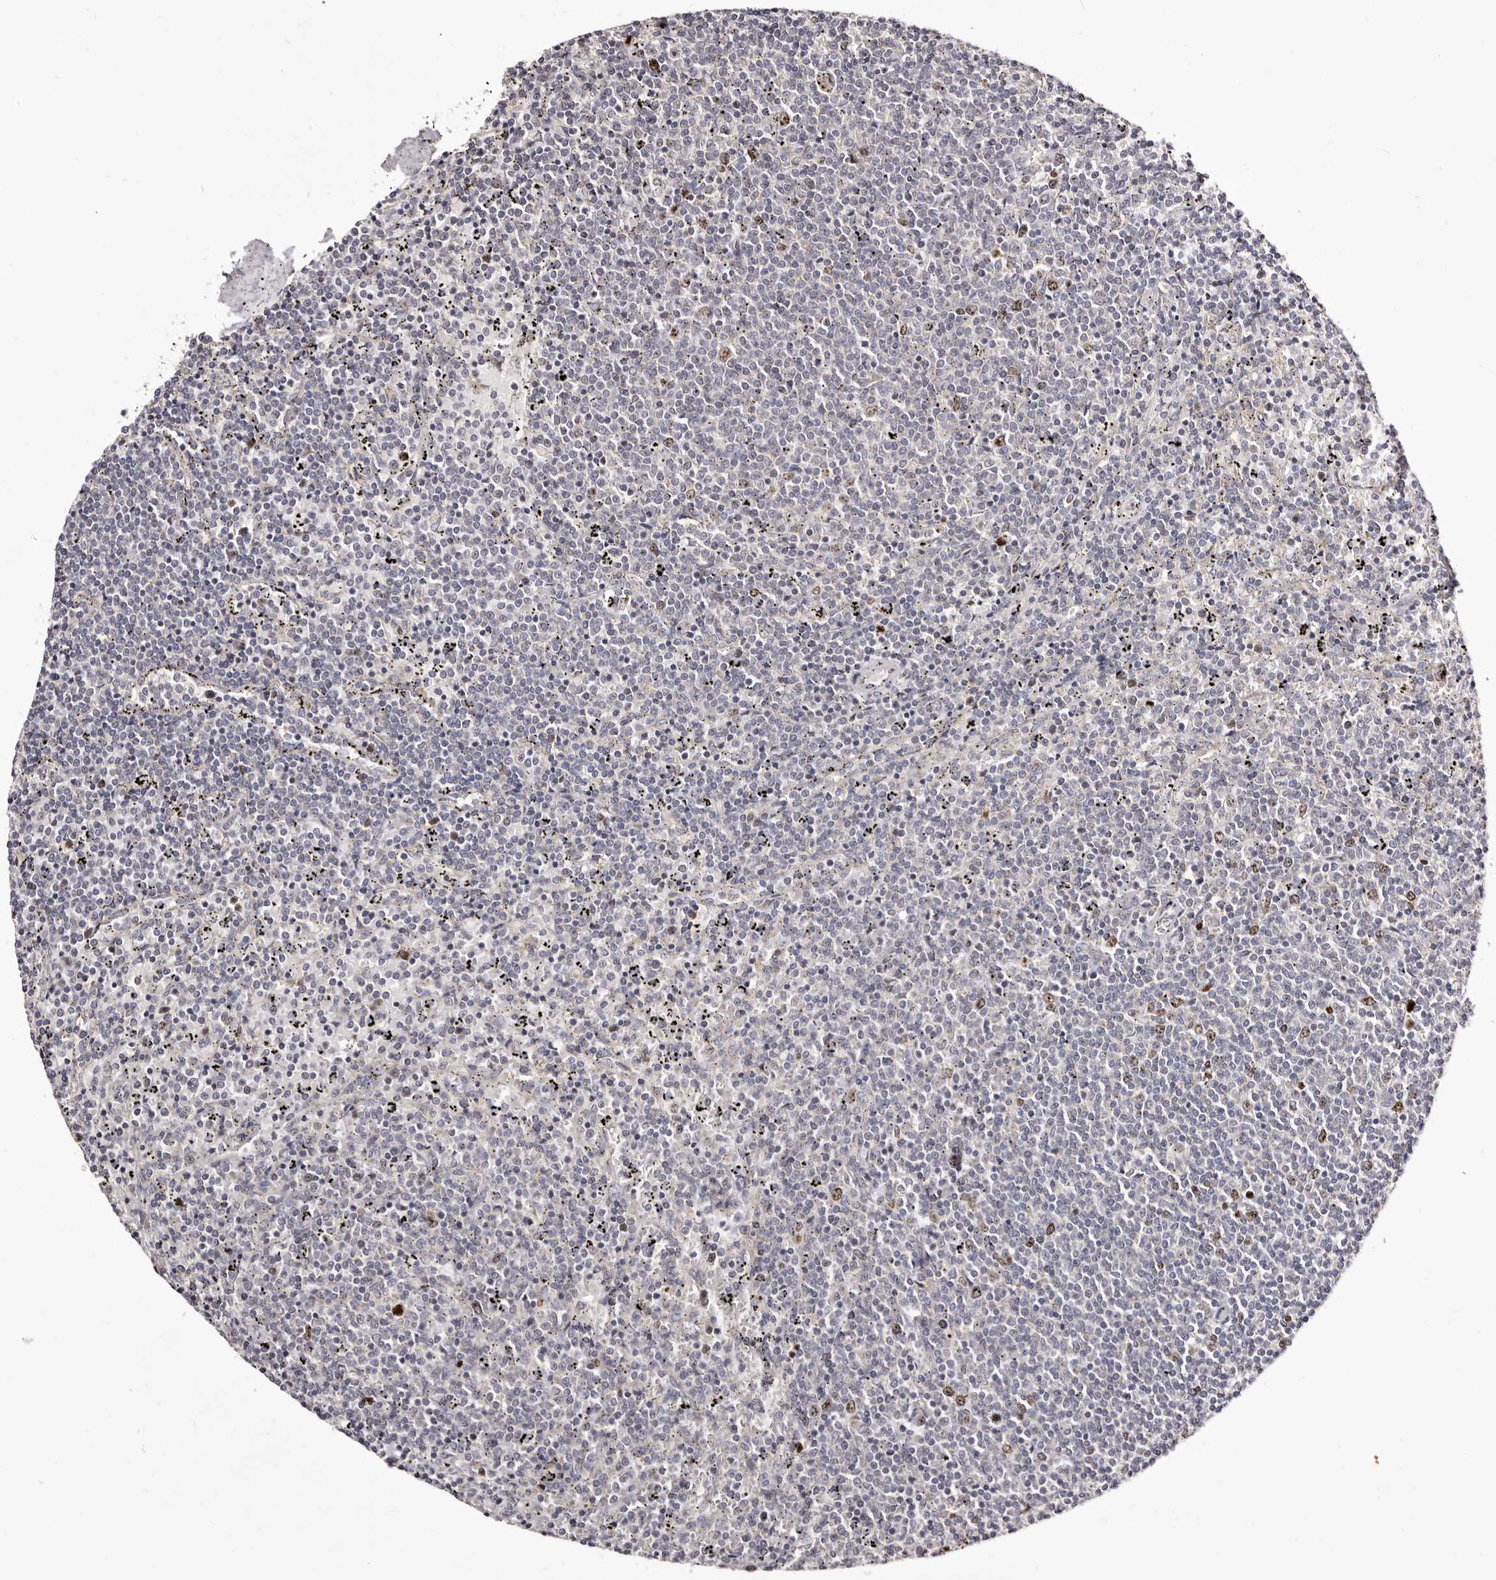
{"staining": {"intensity": "moderate", "quantity": "<25%", "location": "nuclear"}, "tissue": "lymphoma", "cell_type": "Tumor cells", "image_type": "cancer", "snomed": [{"axis": "morphology", "description": "Malignant lymphoma, non-Hodgkin's type, Low grade"}, {"axis": "topography", "description": "Spleen"}], "caption": "Protein expression by immunohistochemistry reveals moderate nuclear staining in about <25% of tumor cells in low-grade malignant lymphoma, non-Hodgkin's type. The protein is shown in brown color, while the nuclei are stained blue.", "gene": "CDCA8", "patient": {"sex": "female", "age": 50}}